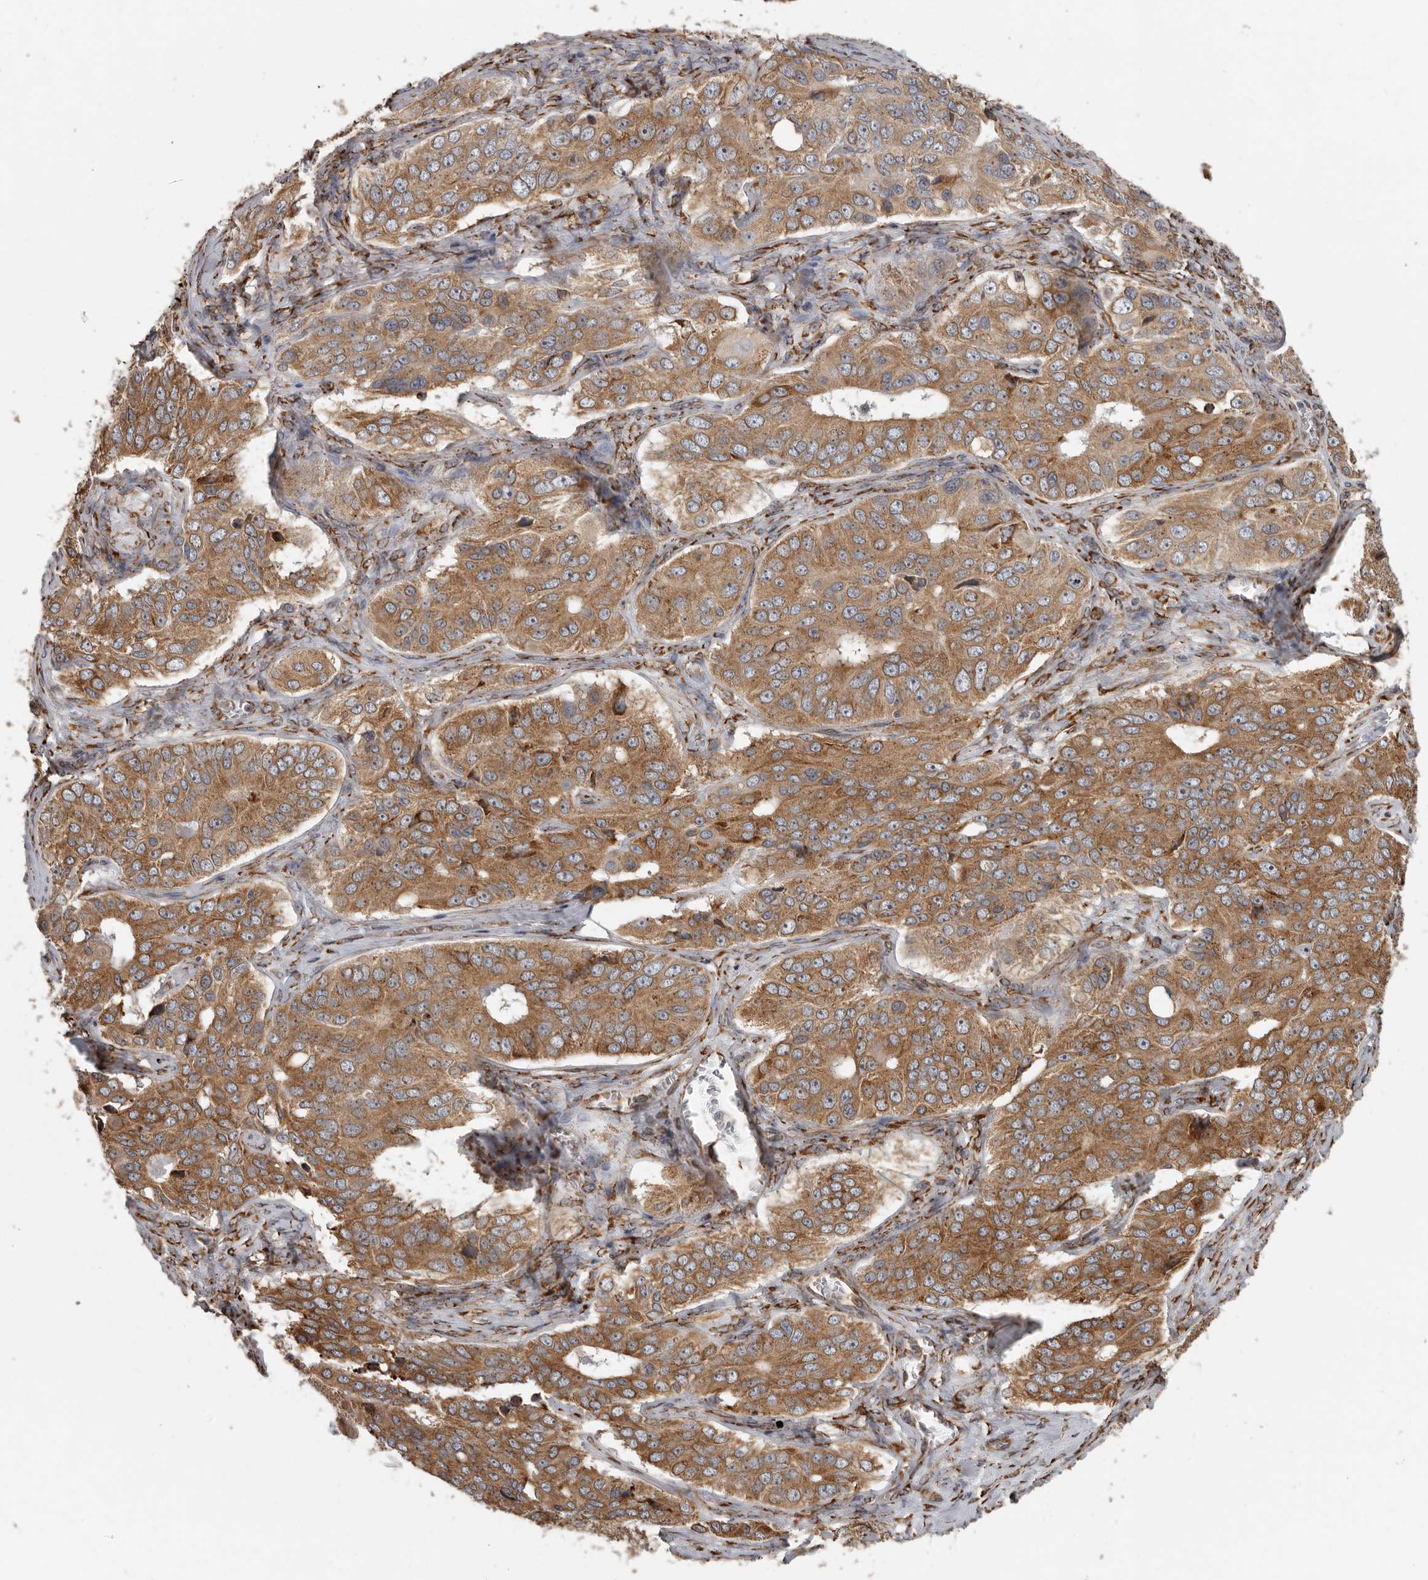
{"staining": {"intensity": "moderate", "quantity": ">75%", "location": "cytoplasmic/membranous"}, "tissue": "ovarian cancer", "cell_type": "Tumor cells", "image_type": "cancer", "snomed": [{"axis": "morphology", "description": "Carcinoma, endometroid"}, {"axis": "topography", "description": "Ovary"}], "caption": "Immunohistochemical staining of human ovarian endometroid carcinoma displays medium levels of moderate cytoplasmic/membranous protein expression in approximately >75% of tumor cells.", "gene": "CEP350", "patient": {"sex": "female", "age": 51}}